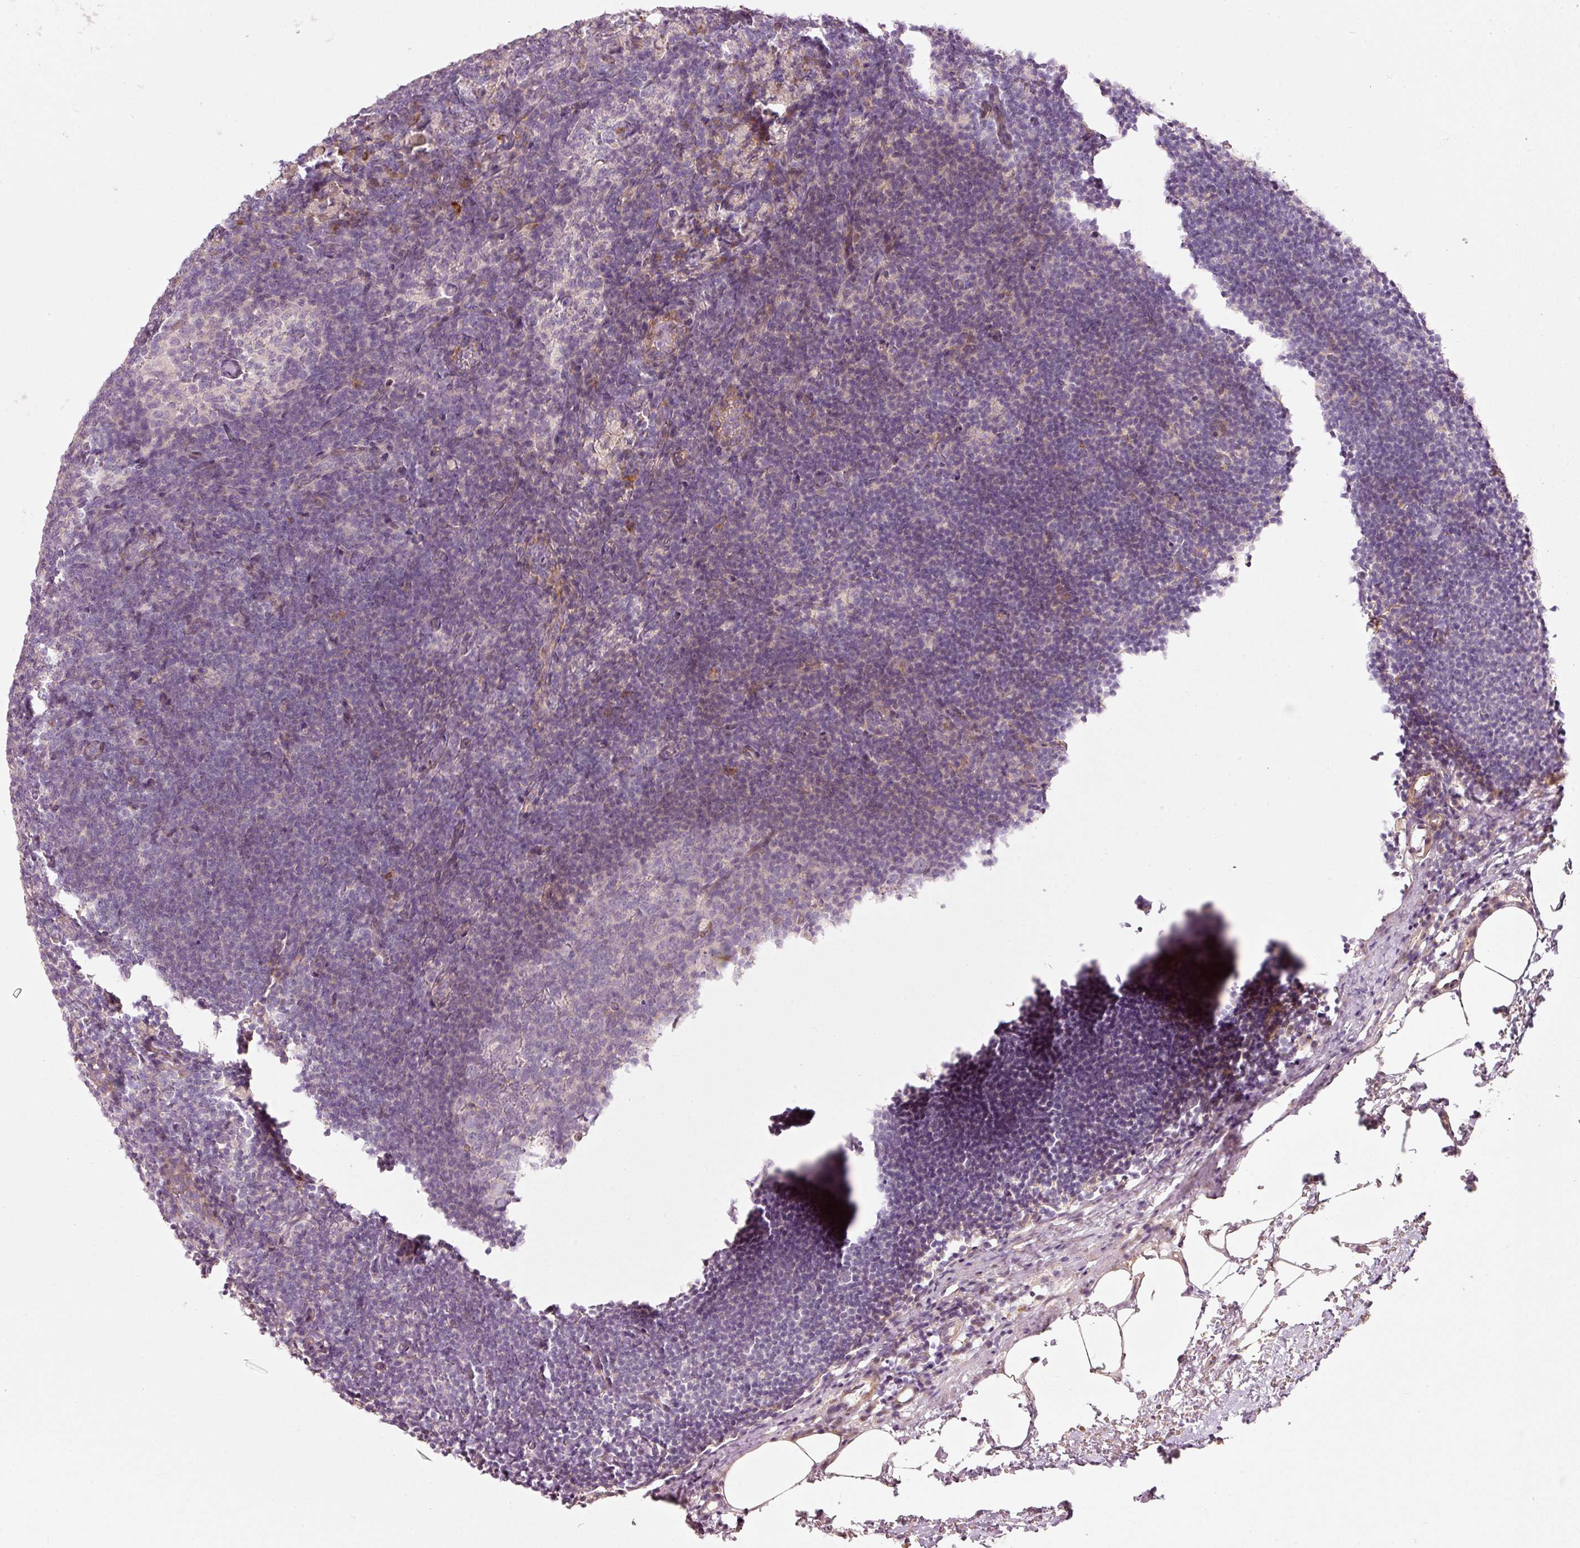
{"staining": {"intensity": "negative", "quantity": "none", "location": "none"}, "tissue": "lymph node", "cell_type": "Germinal center cells", "image_type": "normal", "snomed": [{"axis": "morphology", "description": "Normal tissue, NOS"}, {"axis": "topography", "description": "Lymph node"}], "caption": "IHC photomicrograph of benign lymph node: lymph node stained with DAB exhibits no significant protein expression in germinal center cells.", "gene": "KCNQ1", "patient": {"sex": "male", "age": 49}}